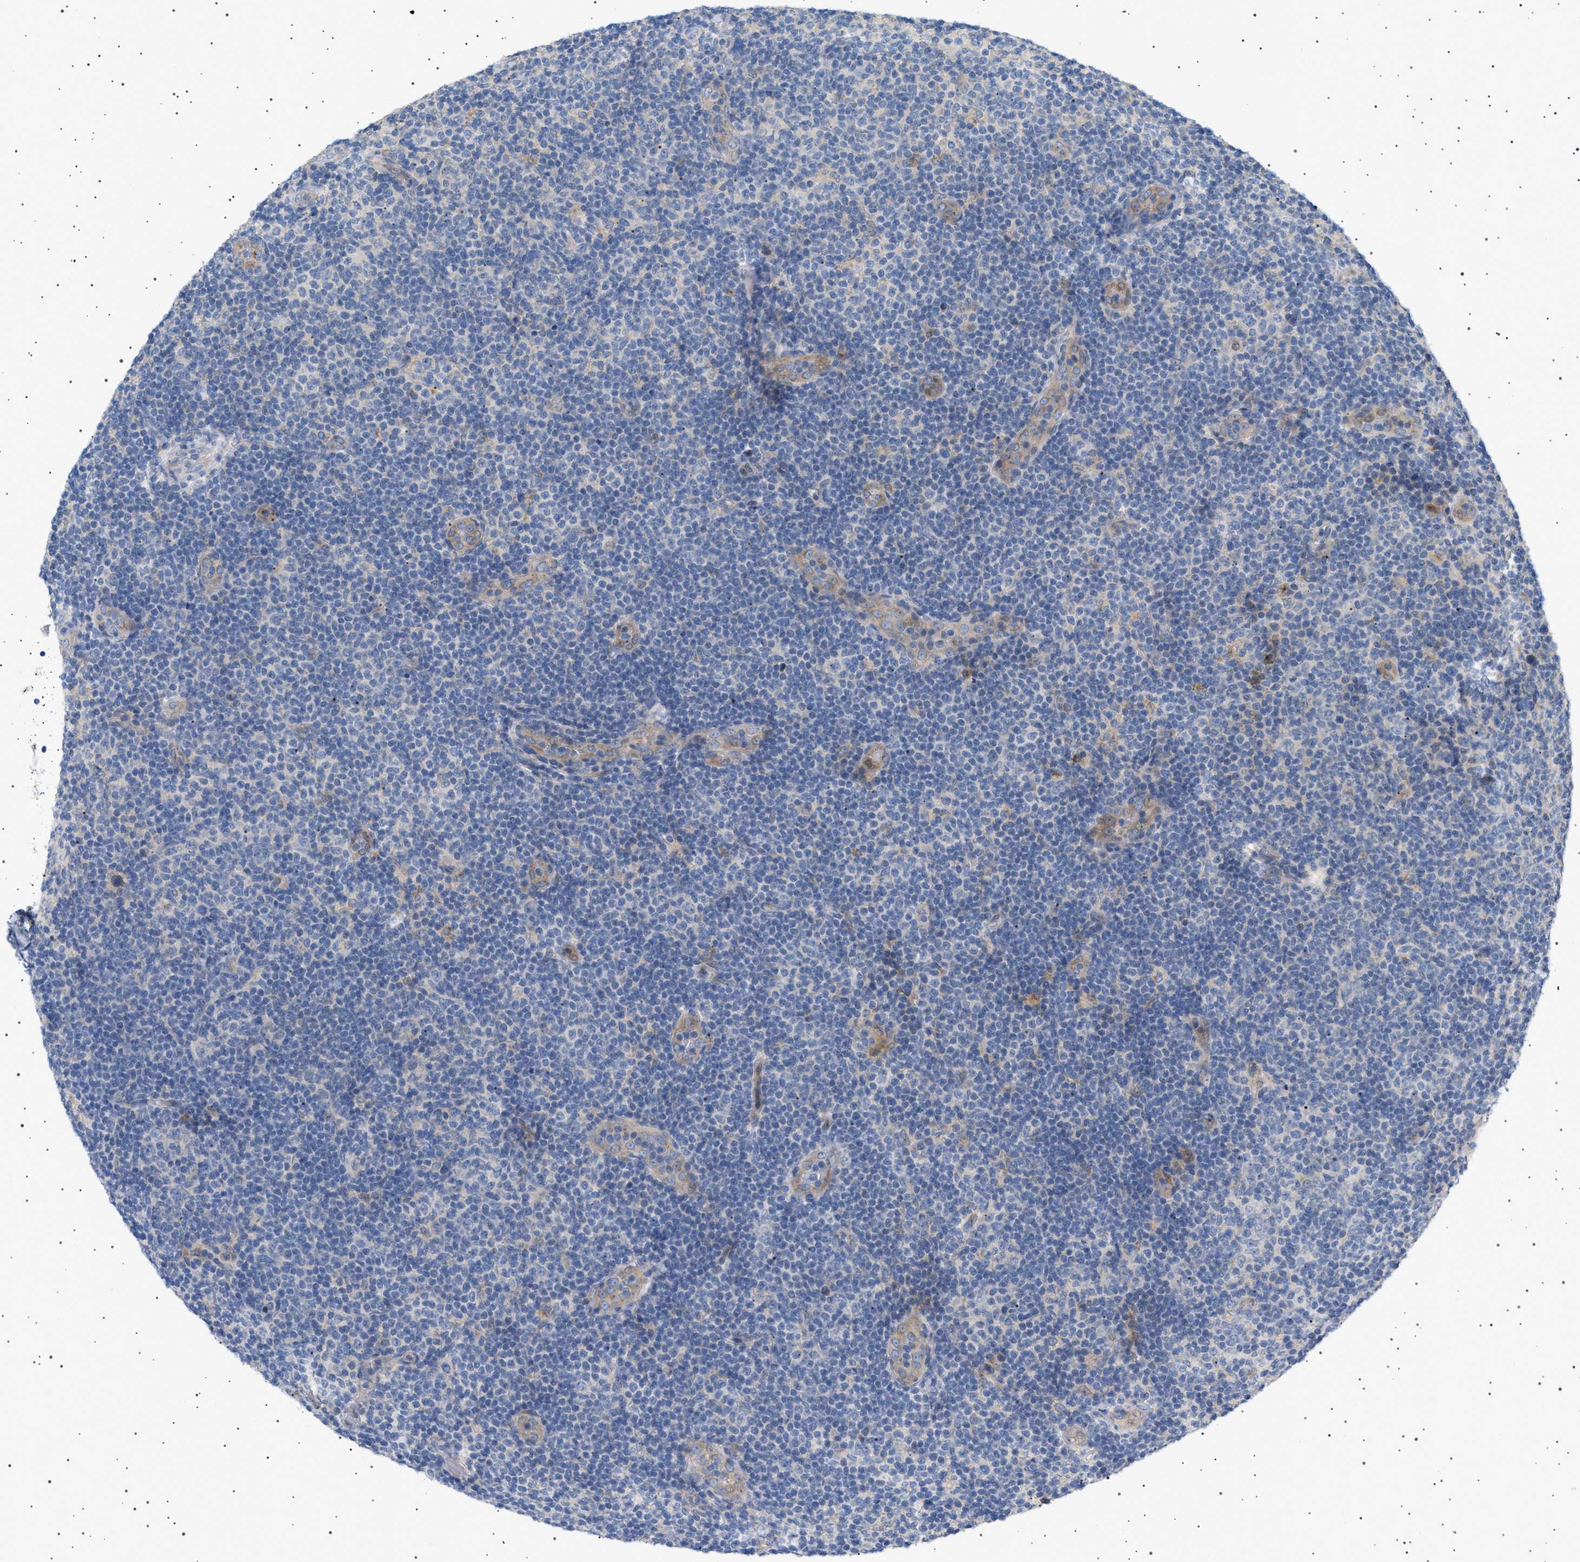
{"staining": {"intensity": "negative", "quantity": "none", "location": "none"}, "tissue": "lymphoma", "cell_type": "Tumor cells", "image_type": "cancer", "snomed": [{"axis": "morphology", "description": "Malignant lymphoma, non-Hodgkin's type, Low grade"}, {"axis": "topography", "description": "Lymph node"}], "caption": "This is an immunohistochemistry photomicrograph of lymphoma. There is no expression in tumor cells.", "gene": "ADCY10", "patient": {"sex": "male", "age": 83}}